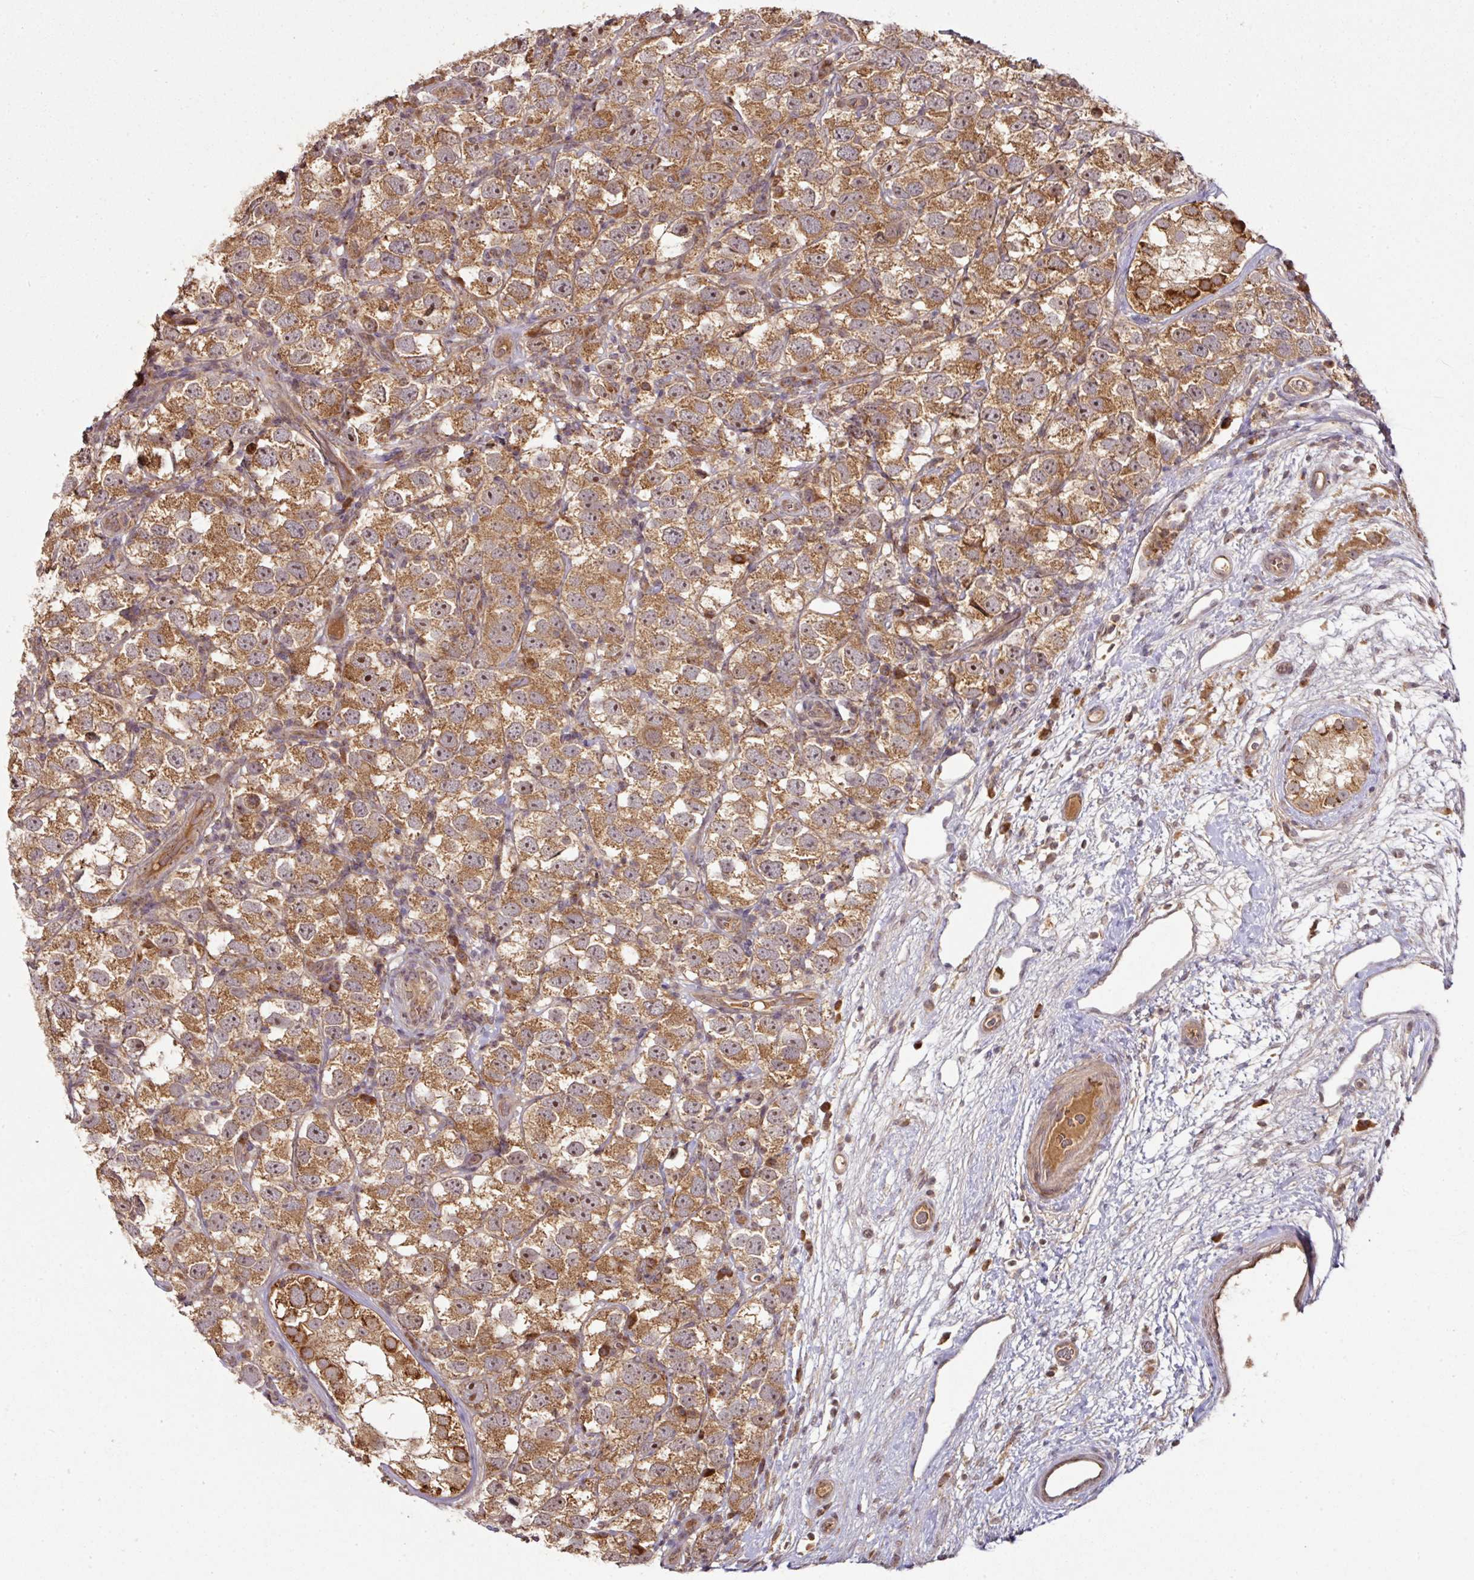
{"staining": {"intensity": "moderate", "quantity": ">75%", "location": "cytoplasmic/membranous"}, "tissue": "testis cancer", "cell_type": "Tumor cells", "image_type": "cancer", "snomed": [{"axis": "morphology", "description": "Seminoma, NOS"}, {"axis": "topography", "description": "Testis"}], "caption": "Testis cancer stained with a brown dye demonstrates moderate cytoplasmic/membranous positive positivity in approximately >75% of tumor cells.", "gene": "MRRF", "patient": {"sex": "male", "age": 26}}